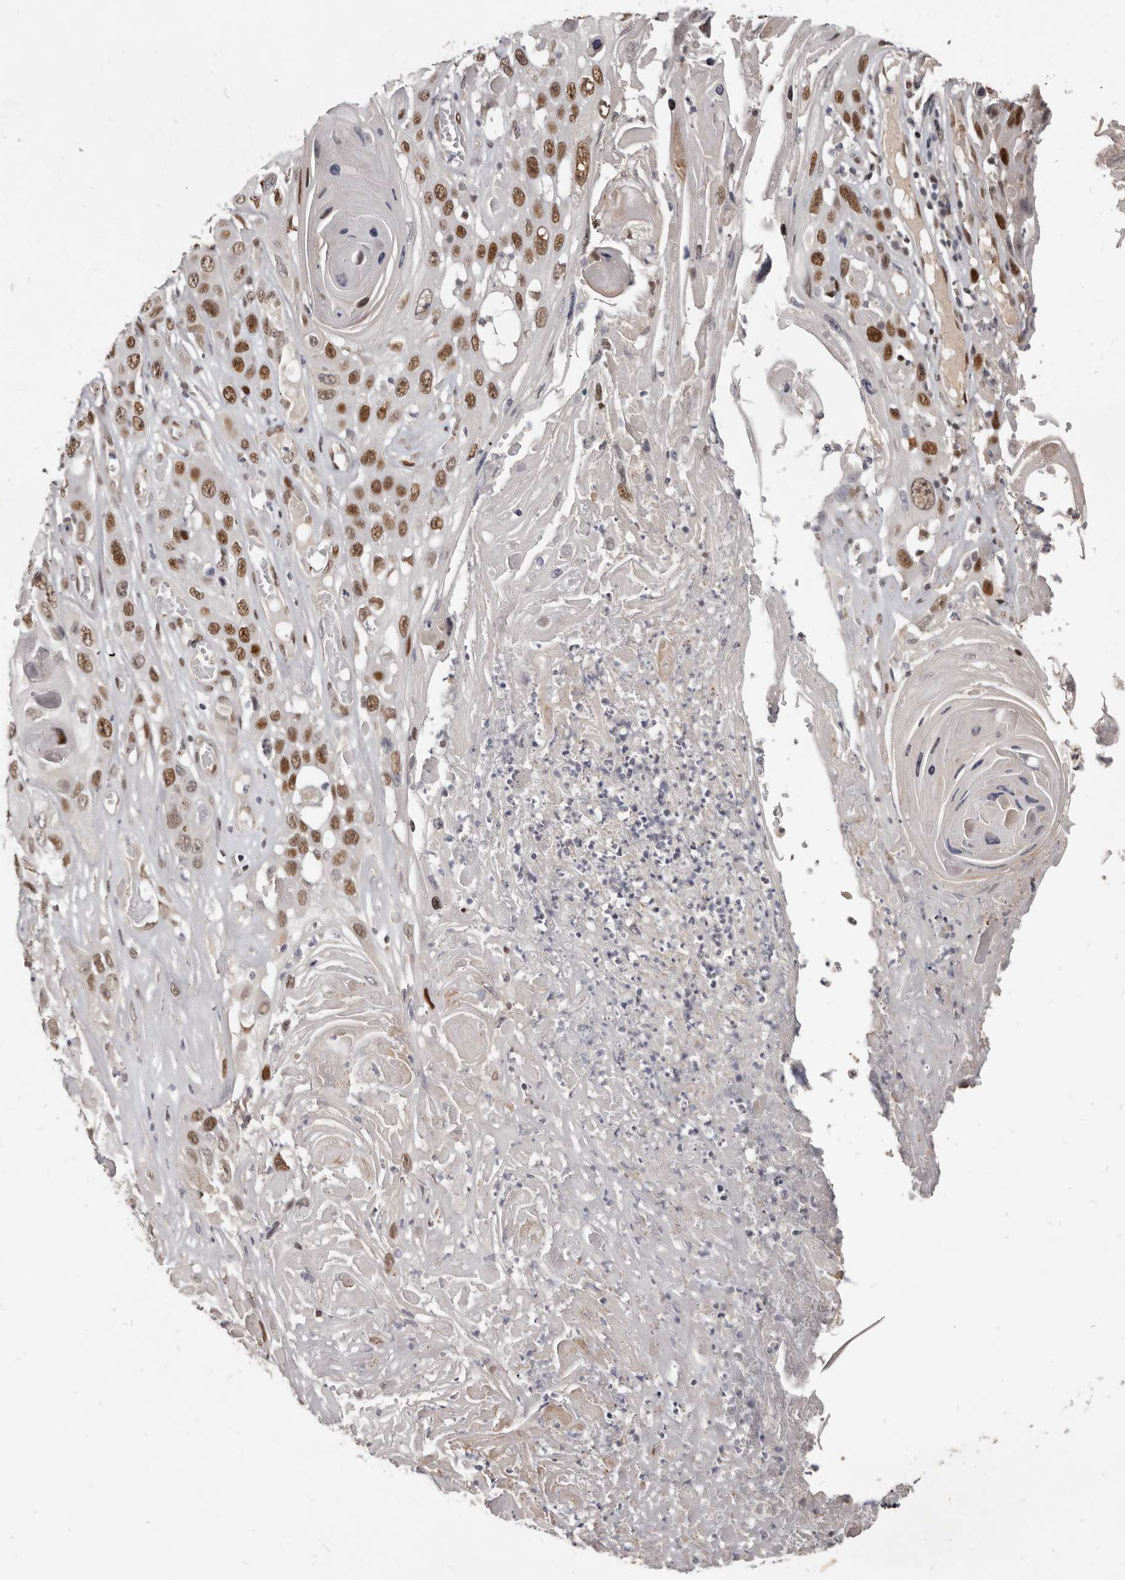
{"staining": {"intensity": "strong", "quantity": ">75%", "location": "nuclear"}, "tissue": "skin cancer", "cell_type": "Tumor cells", "image_type": "cancer", "snomed": [{"axis": "morphology", "description": "Squamous cell carcinoma, NOS"}, {"axis": "topography", "description": "Skin"}], "caption": "Skin cancer (squamous cell carcinoma) stained for a protein reveals strong nuclear positivity in tumor cells. (DAB (3,3'-diaminobenzidine) IHC, brown staining for protein, blue staining for nuclei).", "gene": "ATF5", "patient": {"sex": "male", "age": 55}}